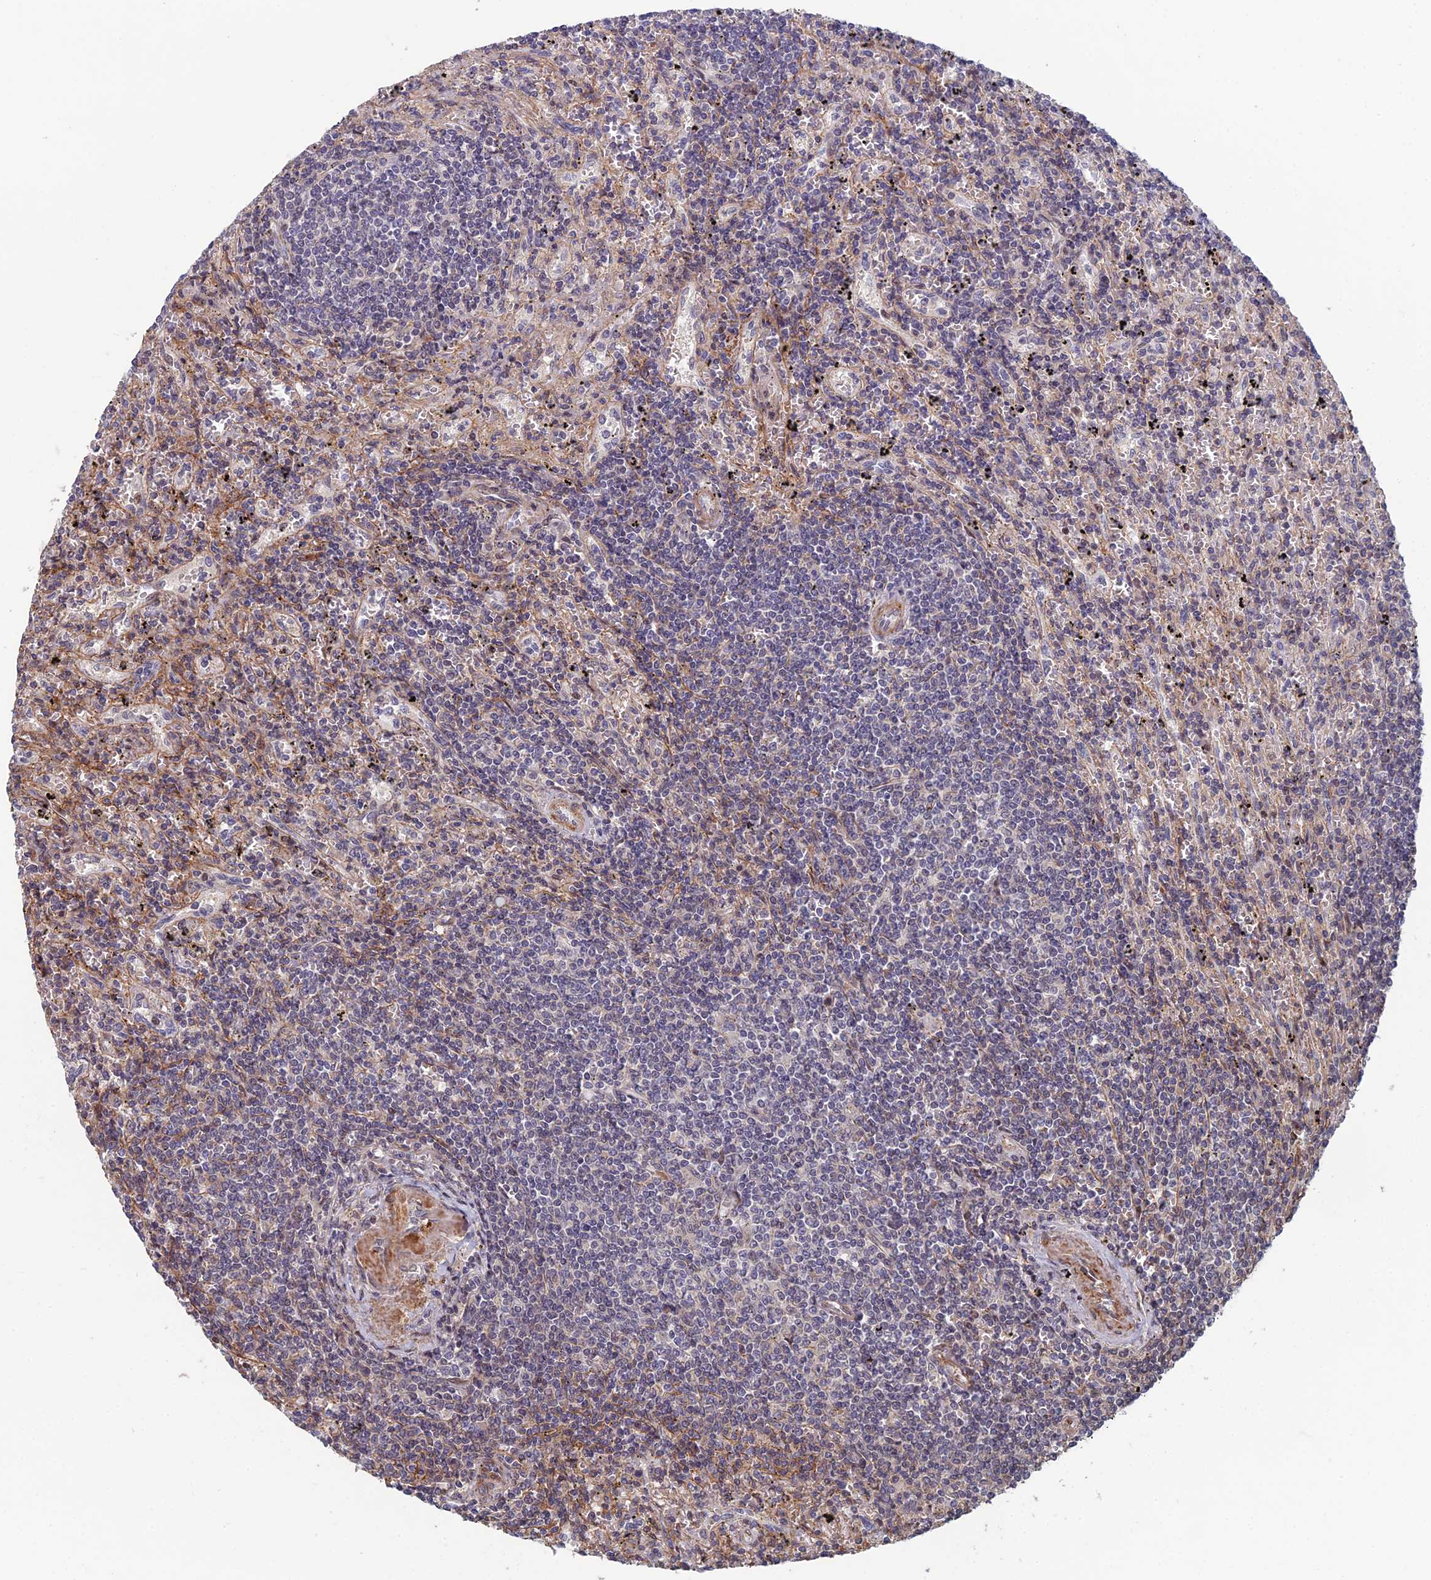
{"staining": {"intensity": "negative", "quantity": "none", "location": "none"}, "tissue": "lymphoma", "cell_type": "Tumor cells", "image_type": "cancer", "snomed": [{"axis": "morphology", "description": "Malignant lymphoma, non-Hodgkin's type, Low grade"}, {"axis": "topography", "description": "Spleen"}], "caption": "This image is of lymphoma stained with immunohistochemistry to label a protein in brown with the nuclei are counter-stained blue. There is no positivity in tumor cells. (IHC, brightfield microscopy, high magnification).", "gene": "CCDC183", "patient": {"sex": "male", "age": 76}}